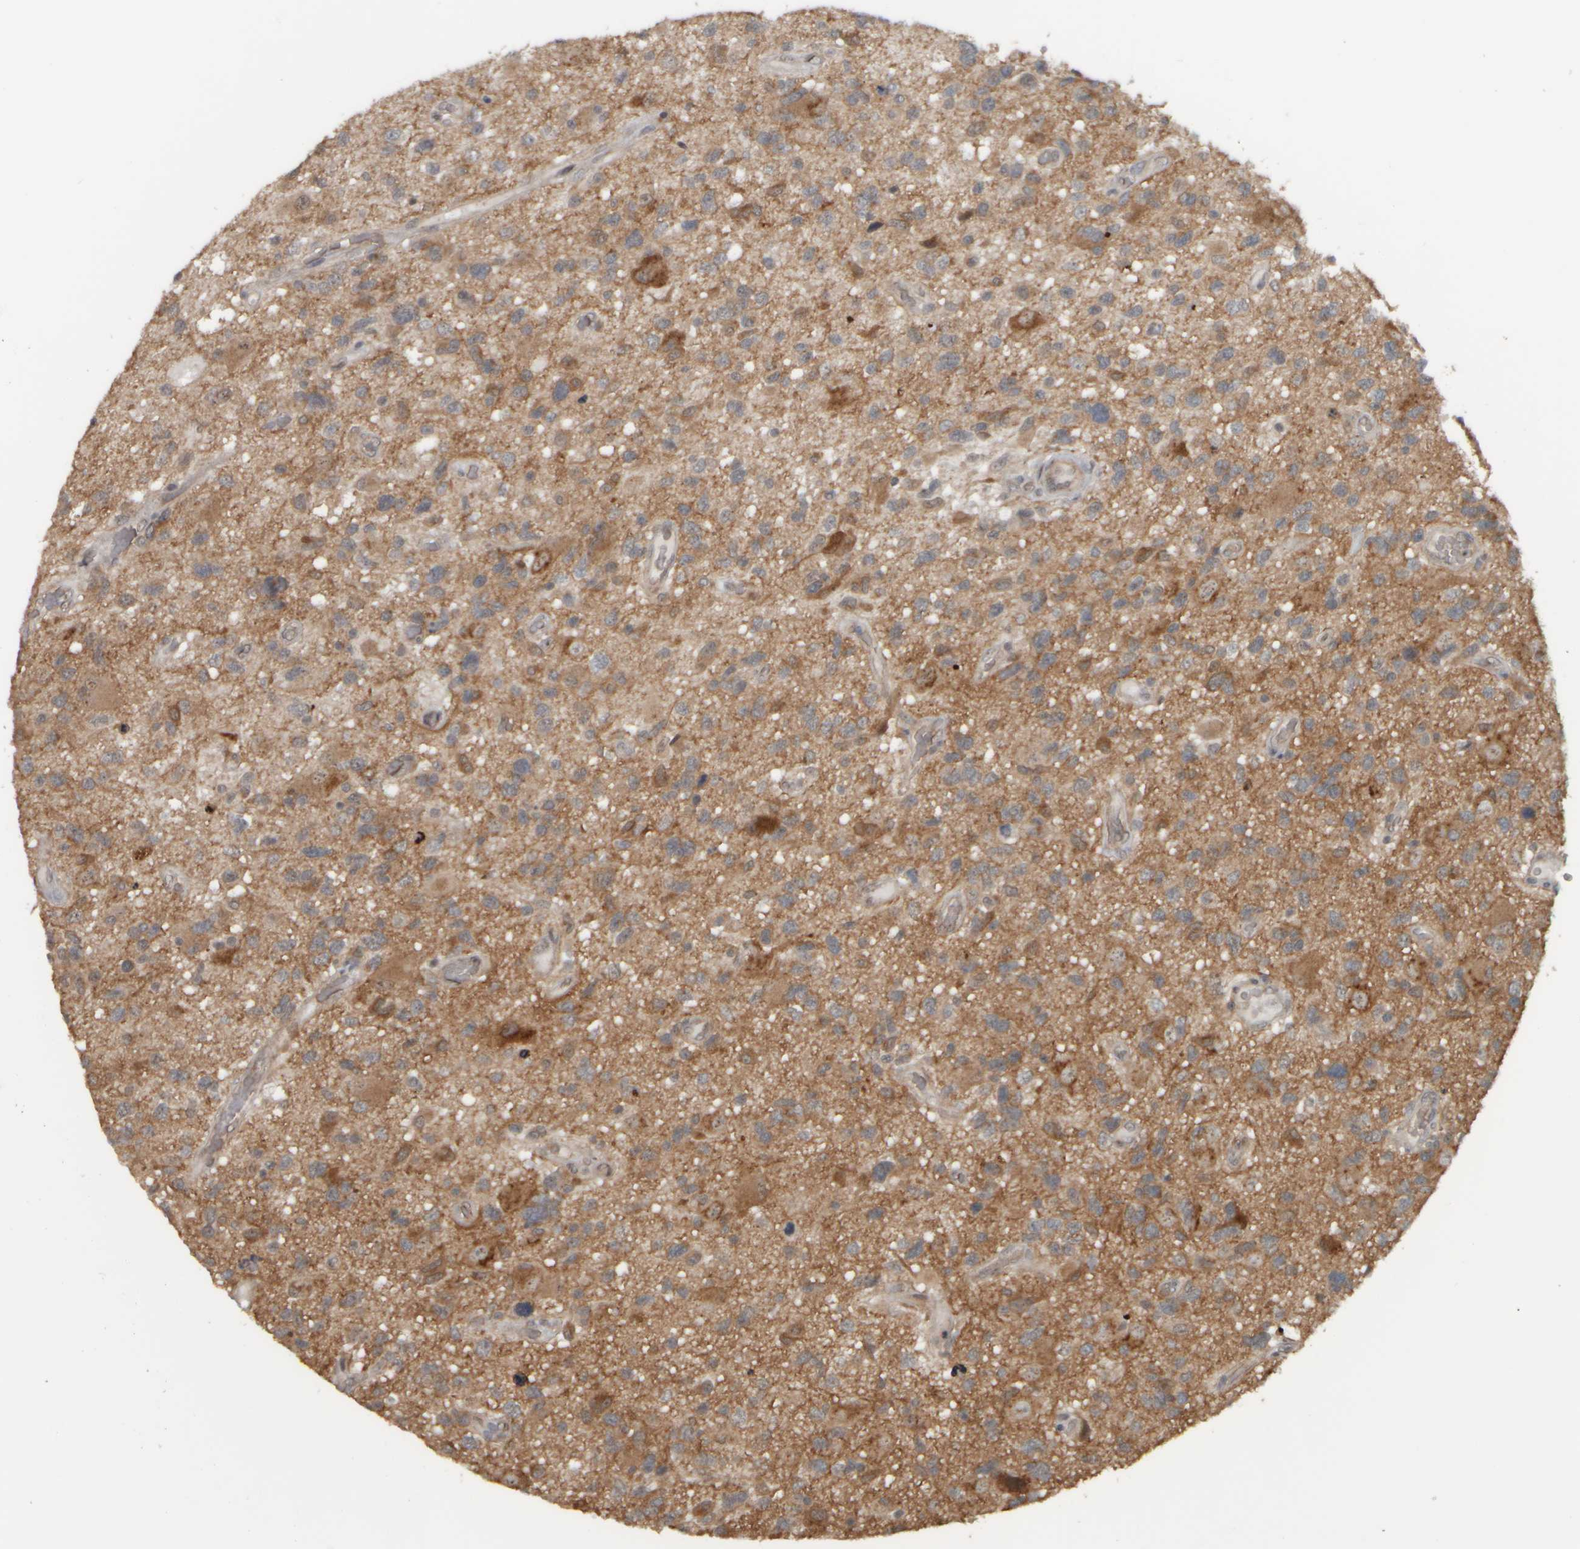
{"staining": {"intensity": "moderate", "quantity": ">75%", "location": "cytoplasmic/membranous"}, "tissue": "glioma", "cell_type": "Tumor cells", "image_type": "cancer", "snomed": [{"axis": "morphology", "description": "Glioma, malignant, High grade"}, {"axis": "topography", "description": "Brain"}], "caption": "Malignant high-grade glioma stained for a protein (brown) reveals moderate cytoplasmic/membranous positive expression in approximately >75% of tumor cells.", "gene": "NAPG", "patient": {"sex": "male", "age": 33}}